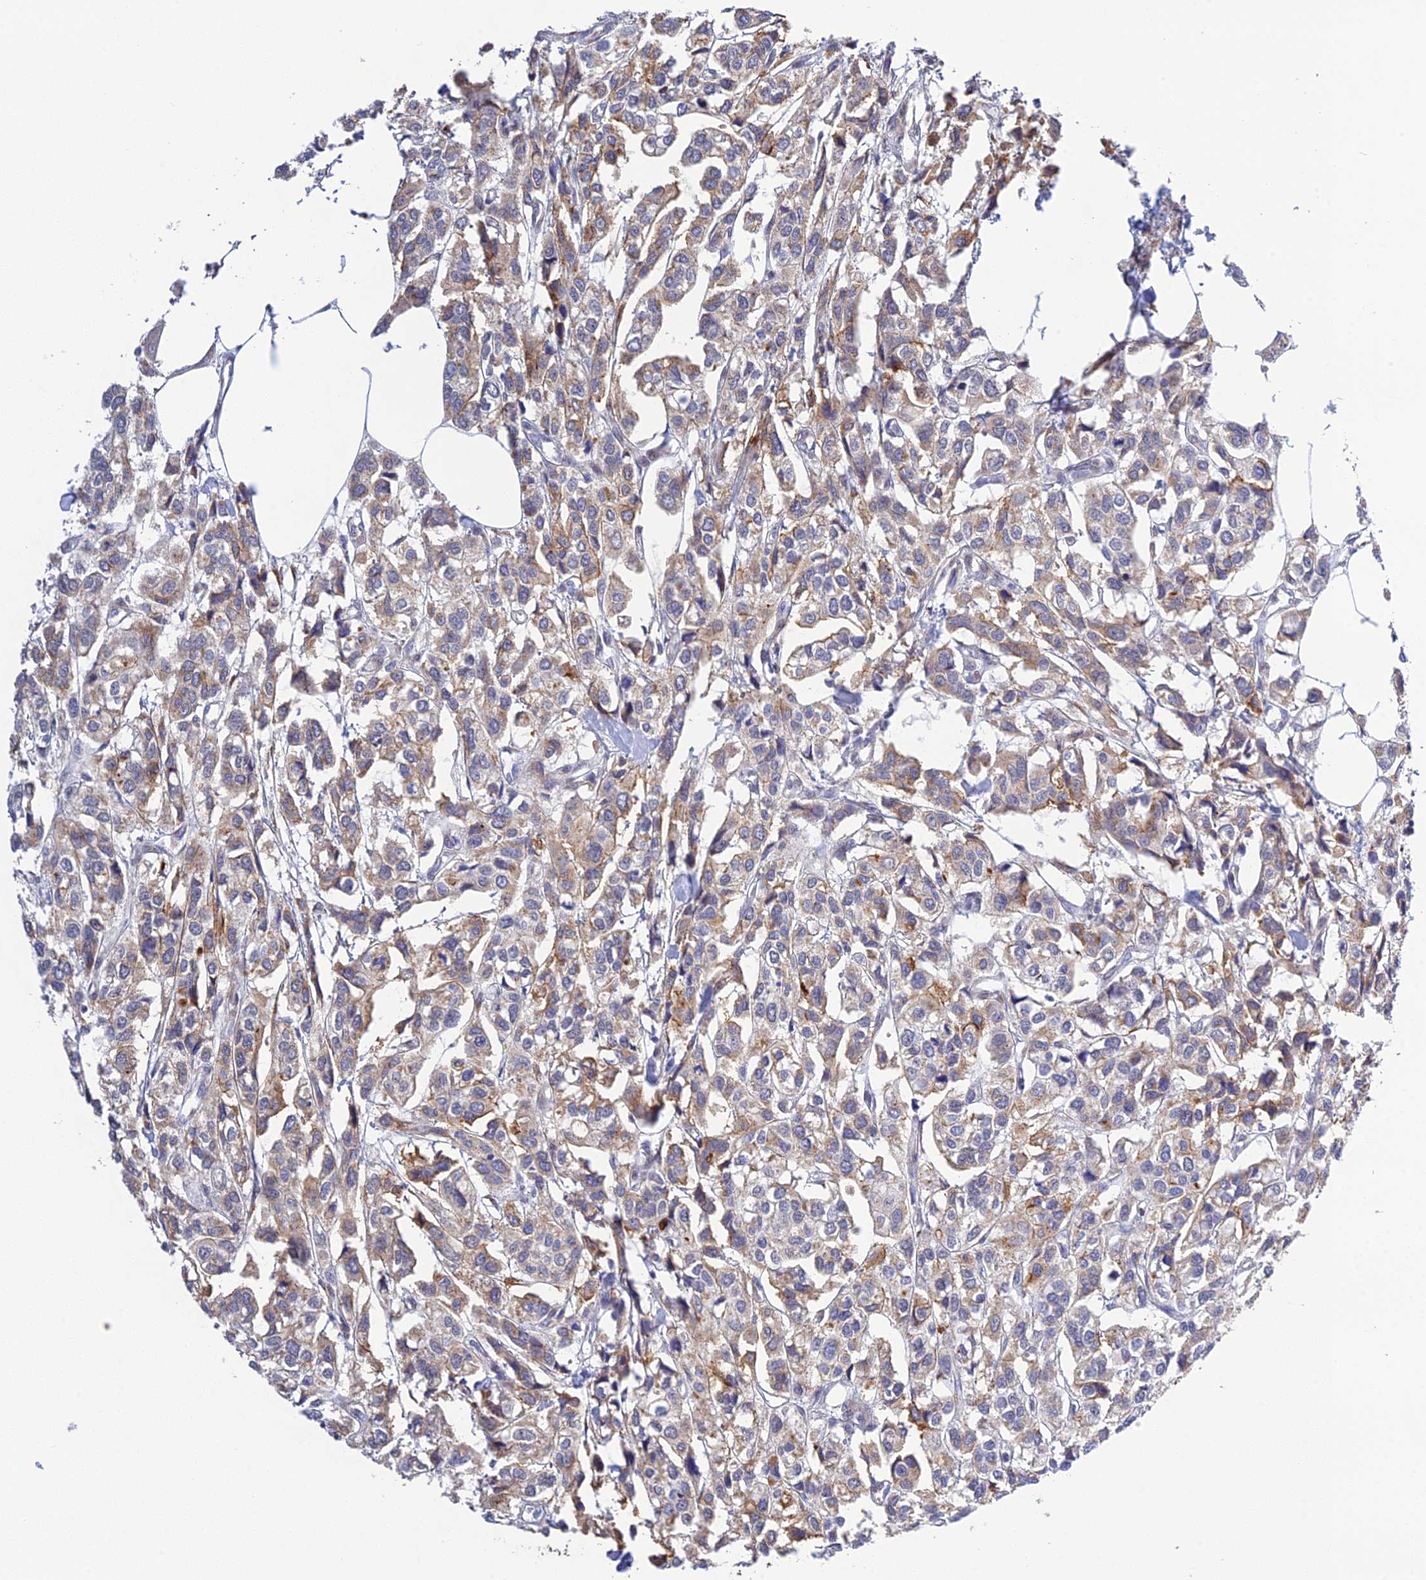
{"staining": {"intensity": "weak", "quantity": "<25%", "location": "cytoplasmic/membranous"}, "tissue": "urothelial cancer", "cell_type": "Tumor cells", "image_type": "cancer", "snomed": [{"axis": "morphology", "description": "Urothelial carcinoma, High grade"}, {"axis": "topography", "description": "Urinary bladder"}], "caption": "Immunohistochemistry photomicrograph of neoplastic tissue: urothelial cancer stained with DAB reveals no significant protein staining in tumor cells. (DAB (3,3'-diaminobenzidine) immunohistochemistry (IHC) with hematoxylin counter stain).", "gene": "SNX17", "patient": {"sex": "male", "age": 67}}